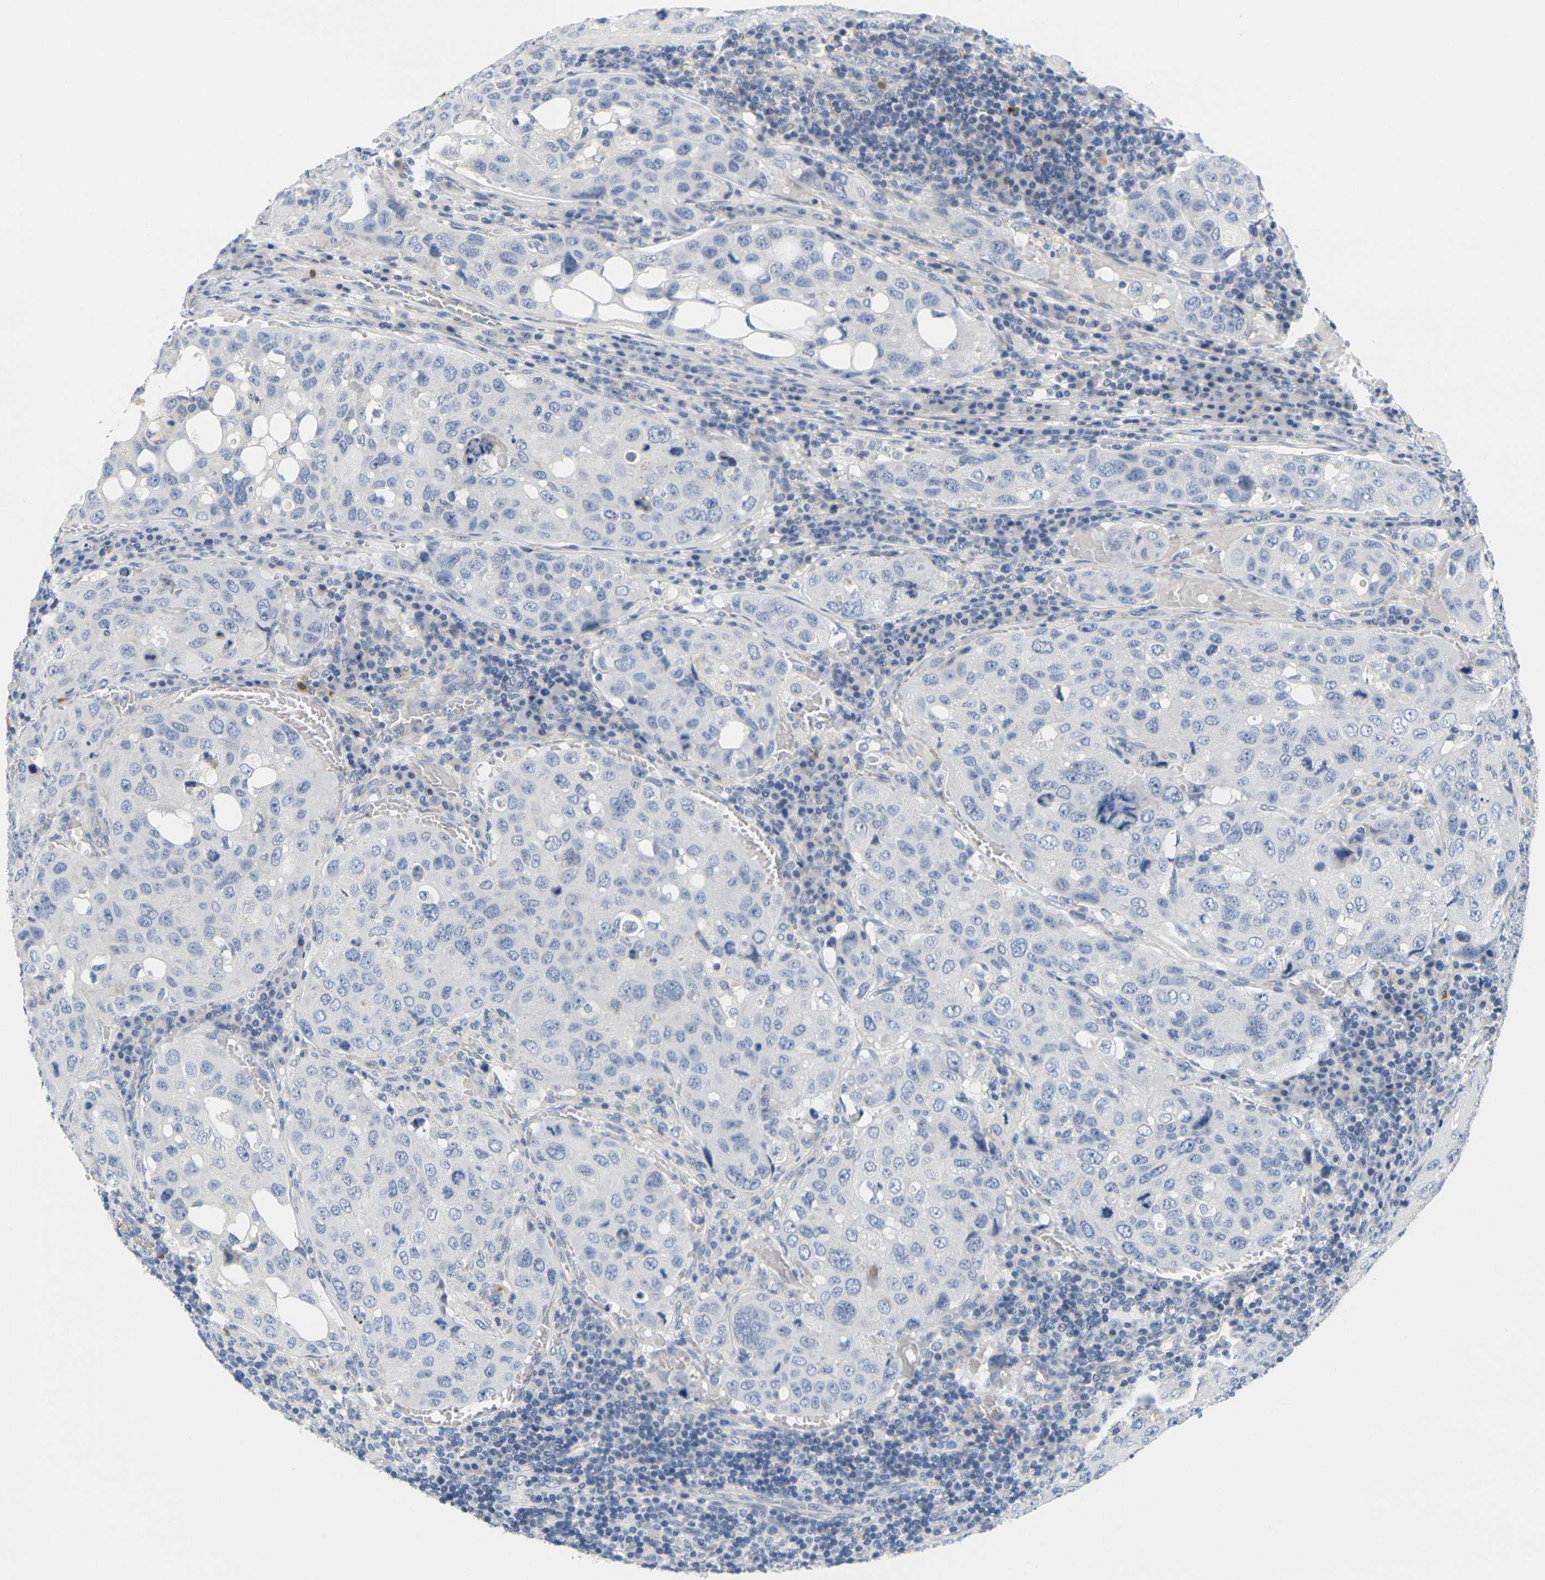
{"staining": {"intensity": "negative", "quantity": "none", "location": "none"}, "tissue": "urothelial cancer", "cell_type": "Tumor cells", "image_type": "cancer", "snomed": [{"axis": "morphology", "description": "Urothelial carcinoma, High grade"}, {"axis": "topography", "description": "Lymph node"}, {"axis": "topography", "description": "Urinary bladder"}], "caption": "High magnification brightfield microscopy of urothelial cancer stained with DAB (brown) and counterstained with hematoxylin (blue): tumor cells show no significant expression.", "gene": "KLK5", "patient": {"sex": "male", "age": 51}}